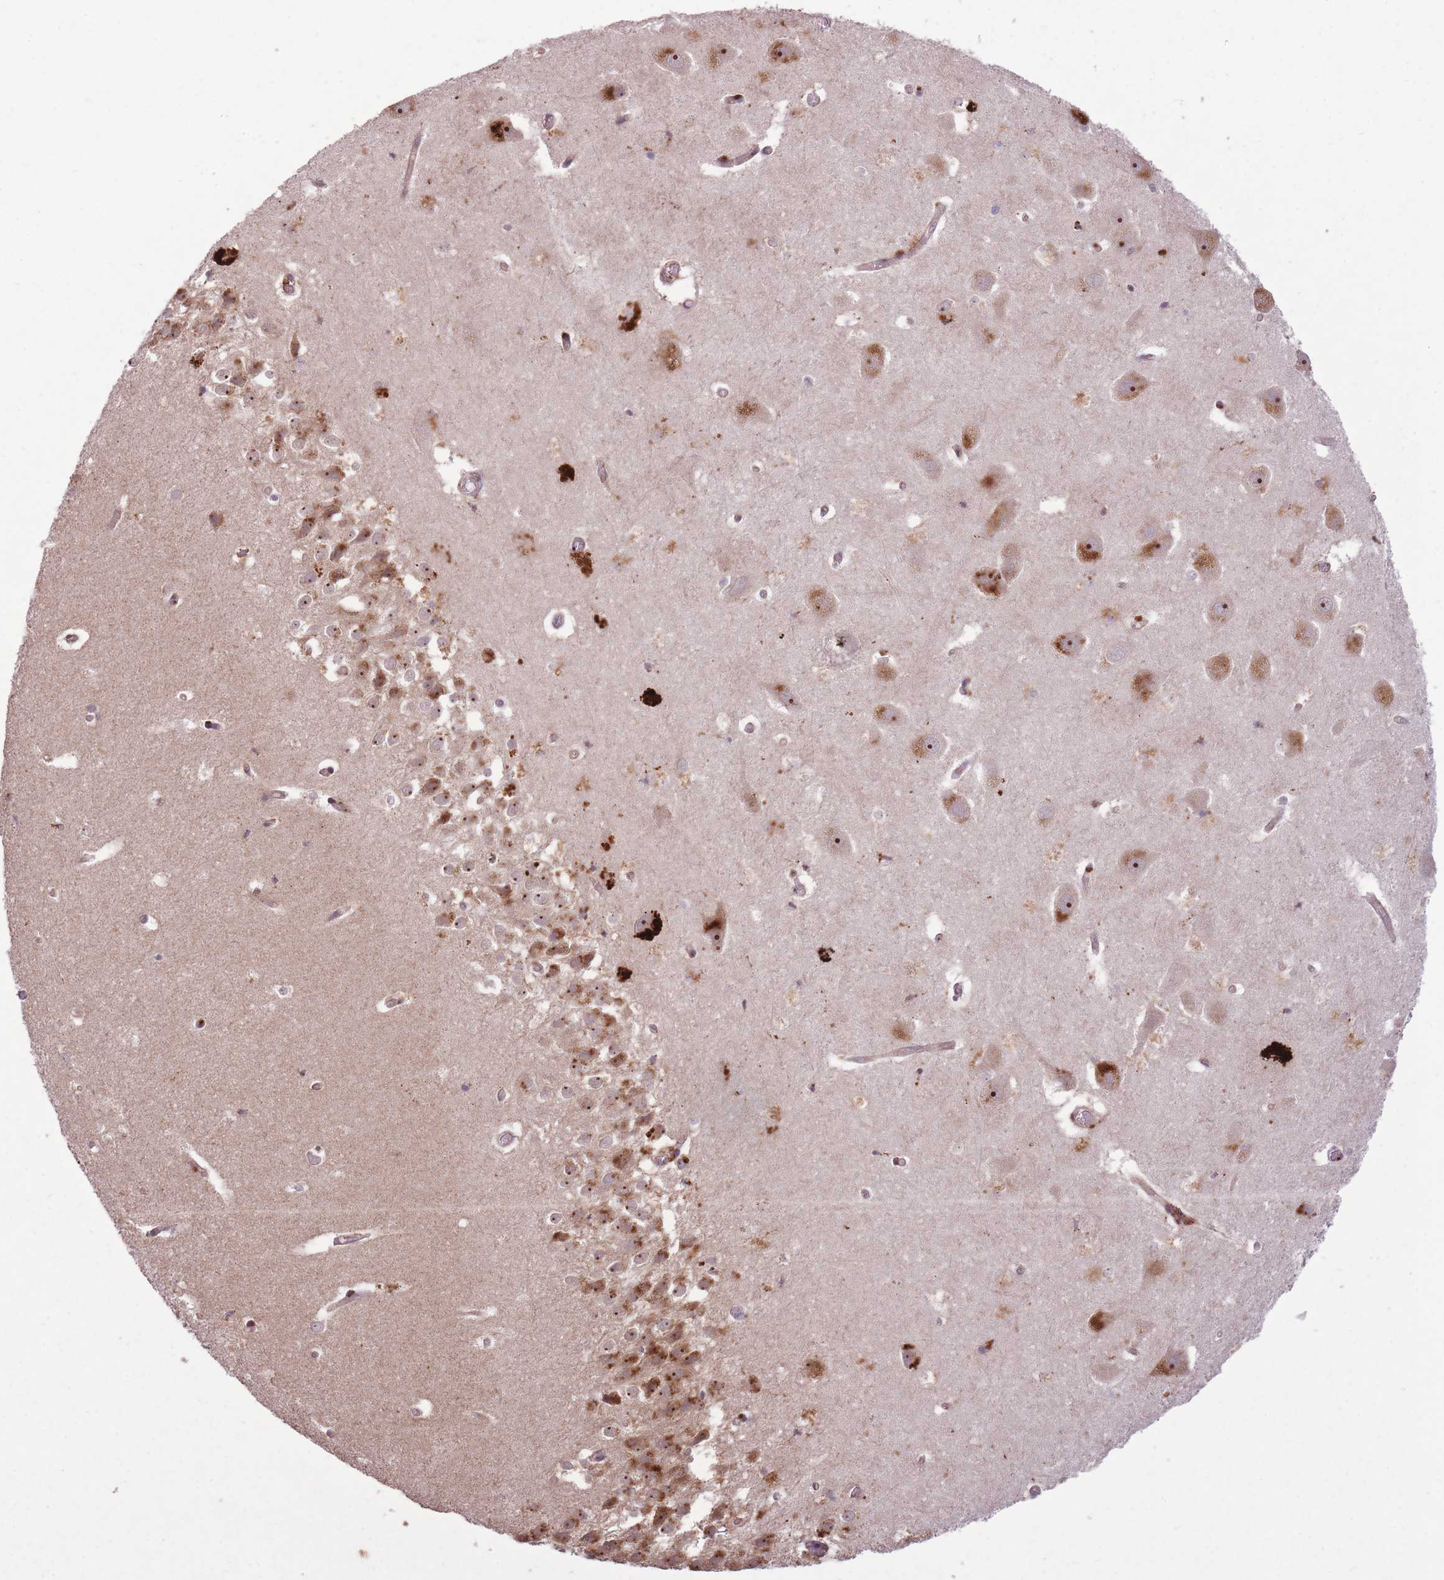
{"staining": {"intensity": "moderate", "quantity": "25%-75%", "location": "cytoplasmic/membranous,nuclear"}, "tissue": "hippocampus", "cell_type": "Glial cells", "image_type": "normal", "snomed": [{"axis": "morphology", "description": "Normal tissue, NOS"}, {"axis": "topography", "description": "Hippocampus"}], "caption": "Unremarkable hippocampus displays moderate cytoplasmic/membranous,nuclear positivity in approximately 25%-75% of glial cells The staining was performed using DAB (3,3'-diaminobenzidine), with brown indicating positive protein expression. Nuclei are stained blue with hematoxylin..", "gene": "POLR3F", "patient": {"sex": "female", "age": 52}}